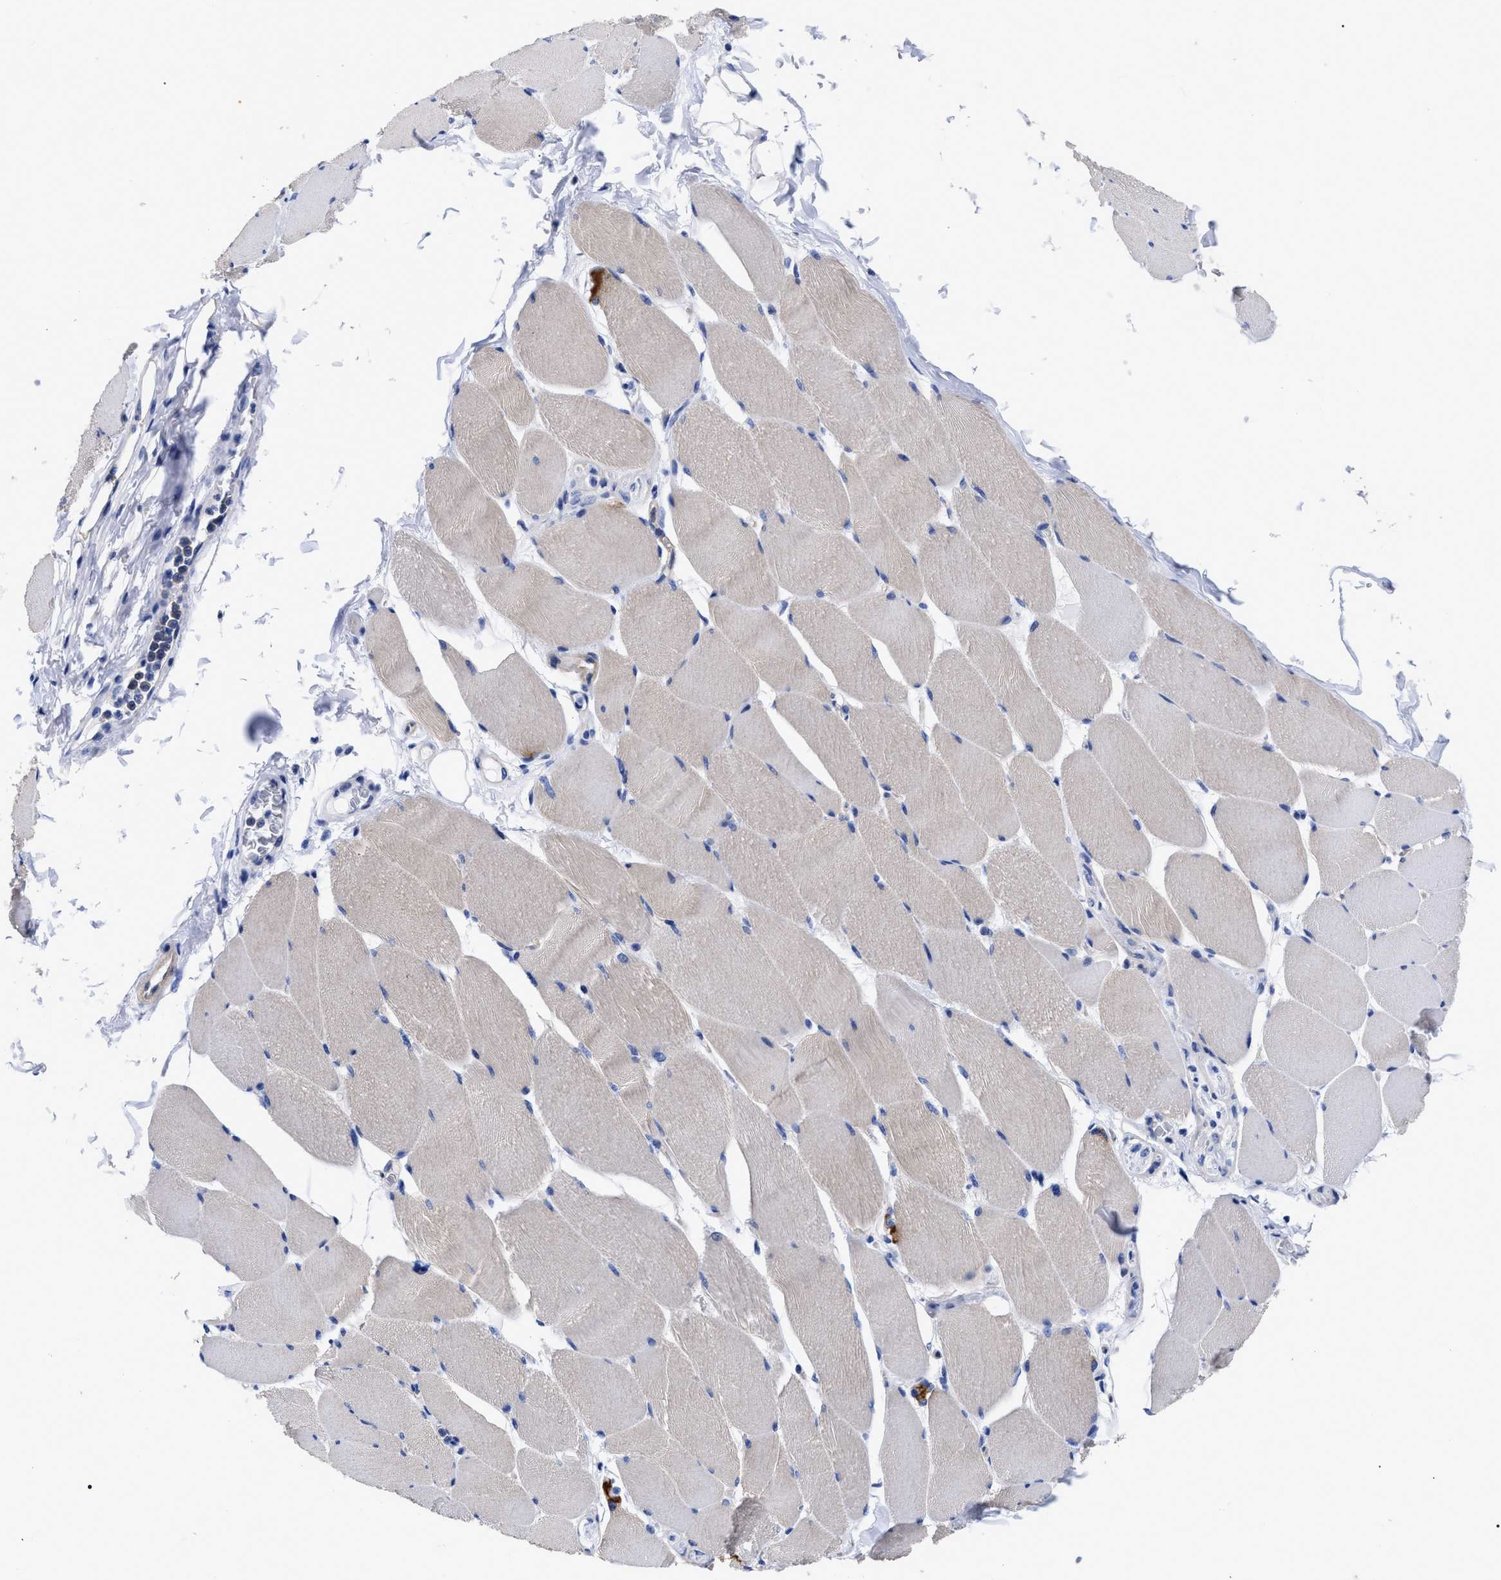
{"staining": {"intensity": "weak", "quantity": "<25%", "location": "cytoplasmic/membranous"}, "tissue": "skeletal muscle", "cell_type": "Myocytes", "image_type": "normal", "snomed": [{"axis": "morphology", "description": "Normal tissue, NOS"}, {"axis": "topography", "description": "Skeletal muscle"}], "caption": "DAB immunohistochemical staining of benign human skeletal muscle demonstrates no significant expression in myocytes. (Brightfield microscopy of DAB IHC at high magnification).", "gene": "IRAG2", "patient": {"sex": "male", "age": 62}}